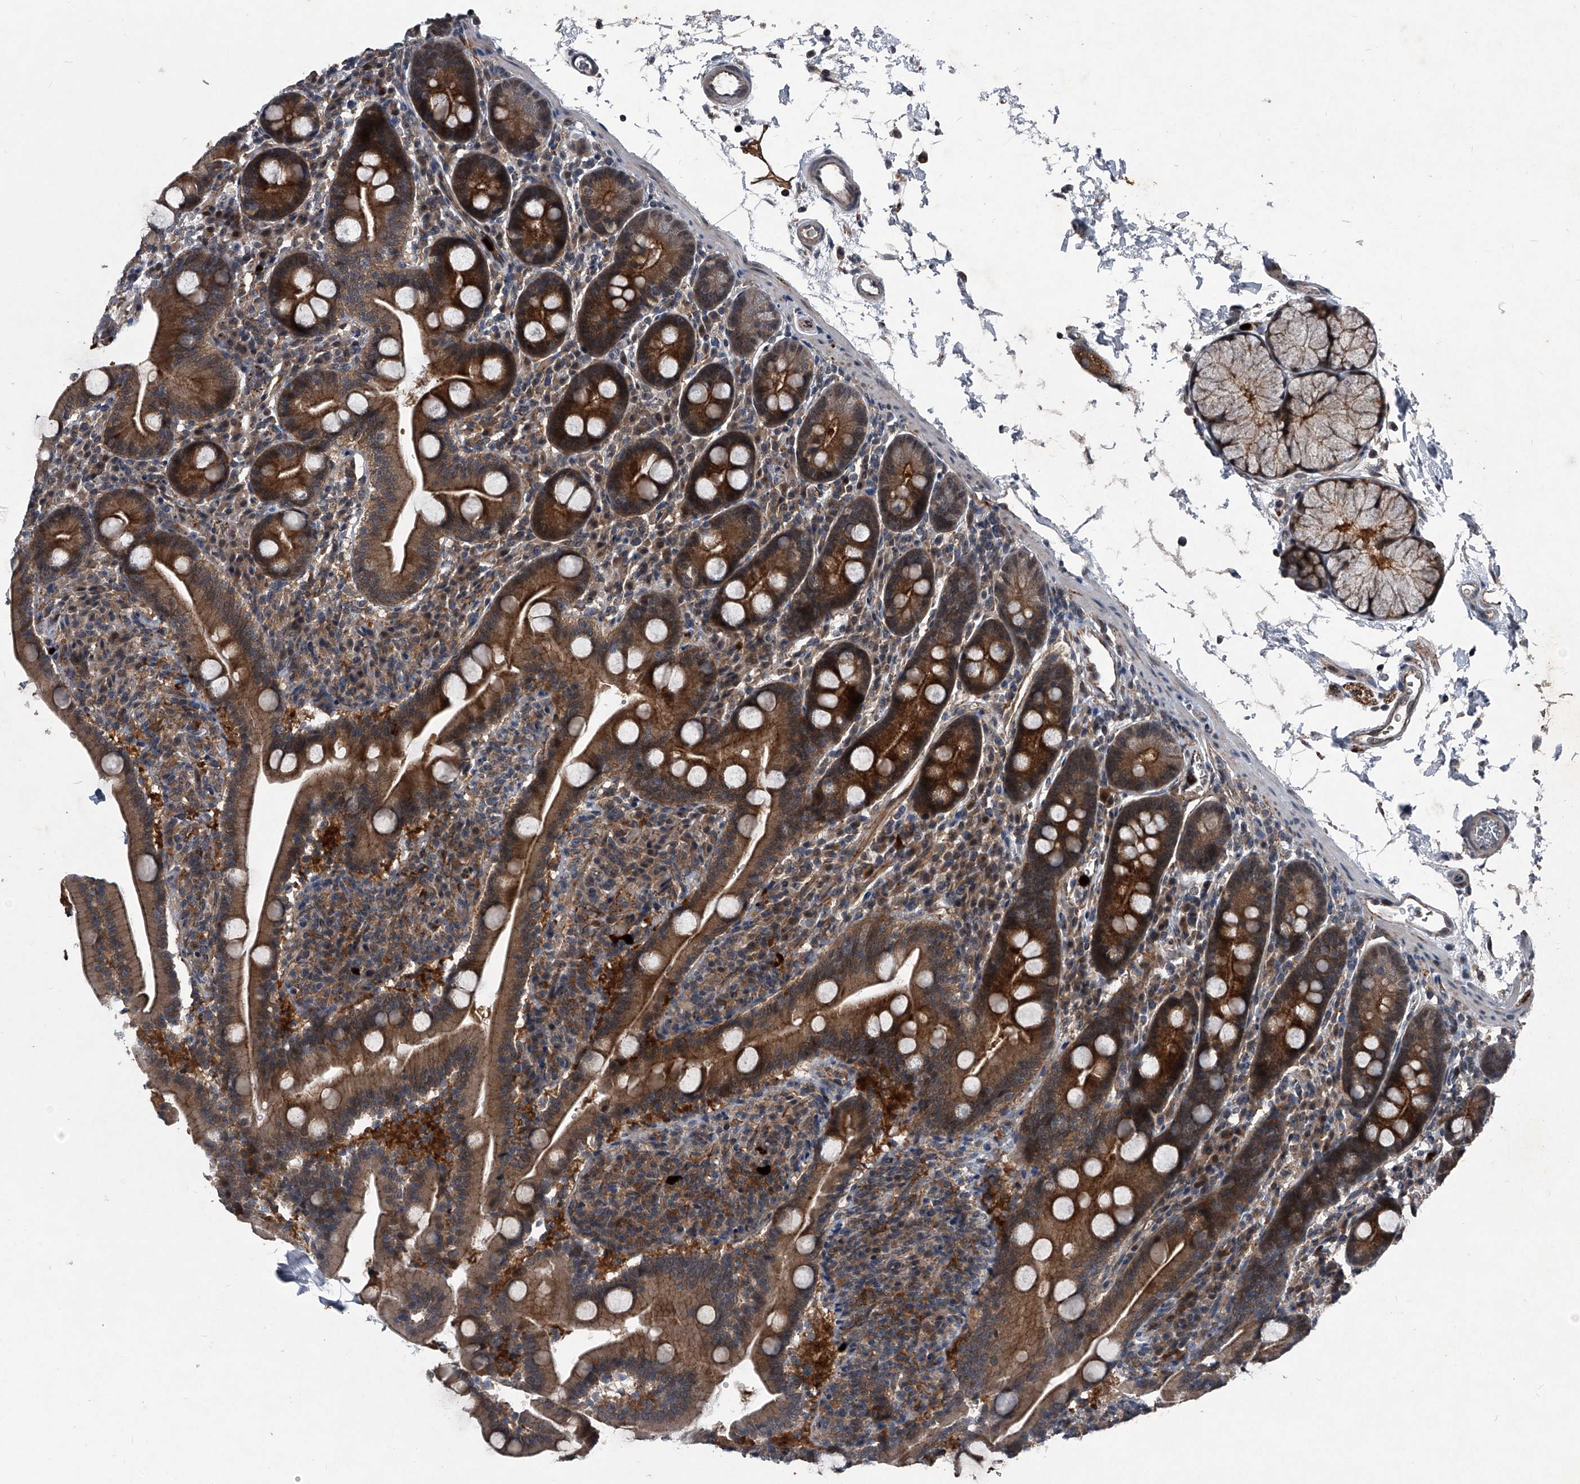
{"staining": {"intensity": "strong", "quantity": ">75%", "location": "cytoplasmic/membranous"}, "tissue": "duodenum", "cell_type": "Glandular cells", "image_type": "normal", "snomed": [{"axis": "morphology", "description": "Normal tissue, NOS"}, {"axis": "topography", "description": "Duodenum"}], "caption": "Protein staining displays strong cytoplasmic/membranous staining in approximately >75% of glandular cells in normal duodenum. (DAB (3,3'-diaminobenzidine) IHC, brown staining for protein, blue staining for nuclei).", "gene": "MAPKAP1", "patient": {"sex": "male", "age": 35}}